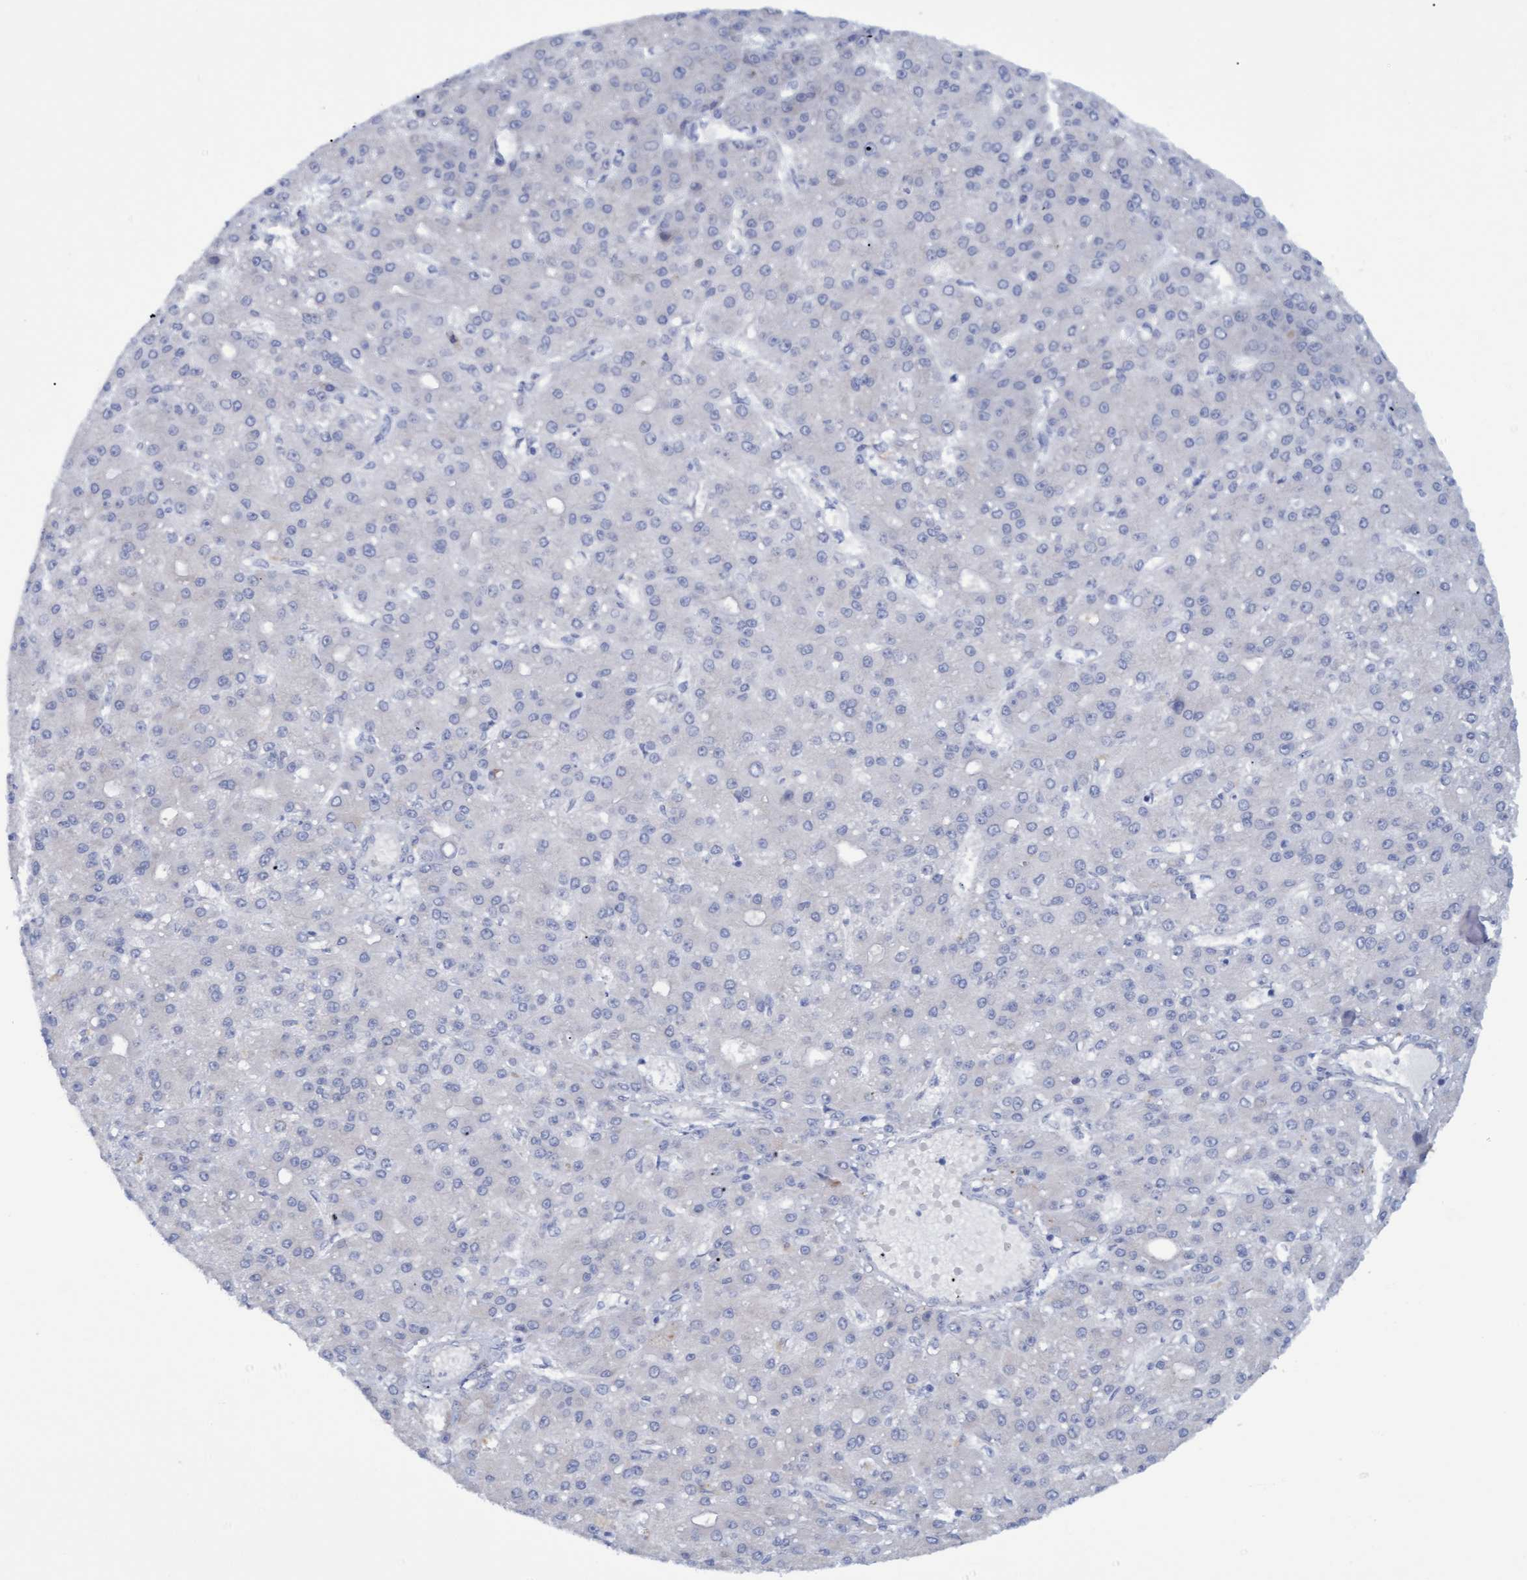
{"staining": {"intensity": "negative", "quantity": "none", "location": "none"}, "tissue": "liver cancer", "cell_type": "Tumor cells", "image_type": "cancer", "snomed": [{"axis": "morphology", "description": "Carcinoma, Hepatocellular, NOS"}, {"axis": "topography", "description": "Liver"}], "caption": "Tumor cells are negative for brown protein staining in hepatocellular carcinoma (liver).", "gene": "STXBP1", "patient": {"sex": "male", "age": 67}}